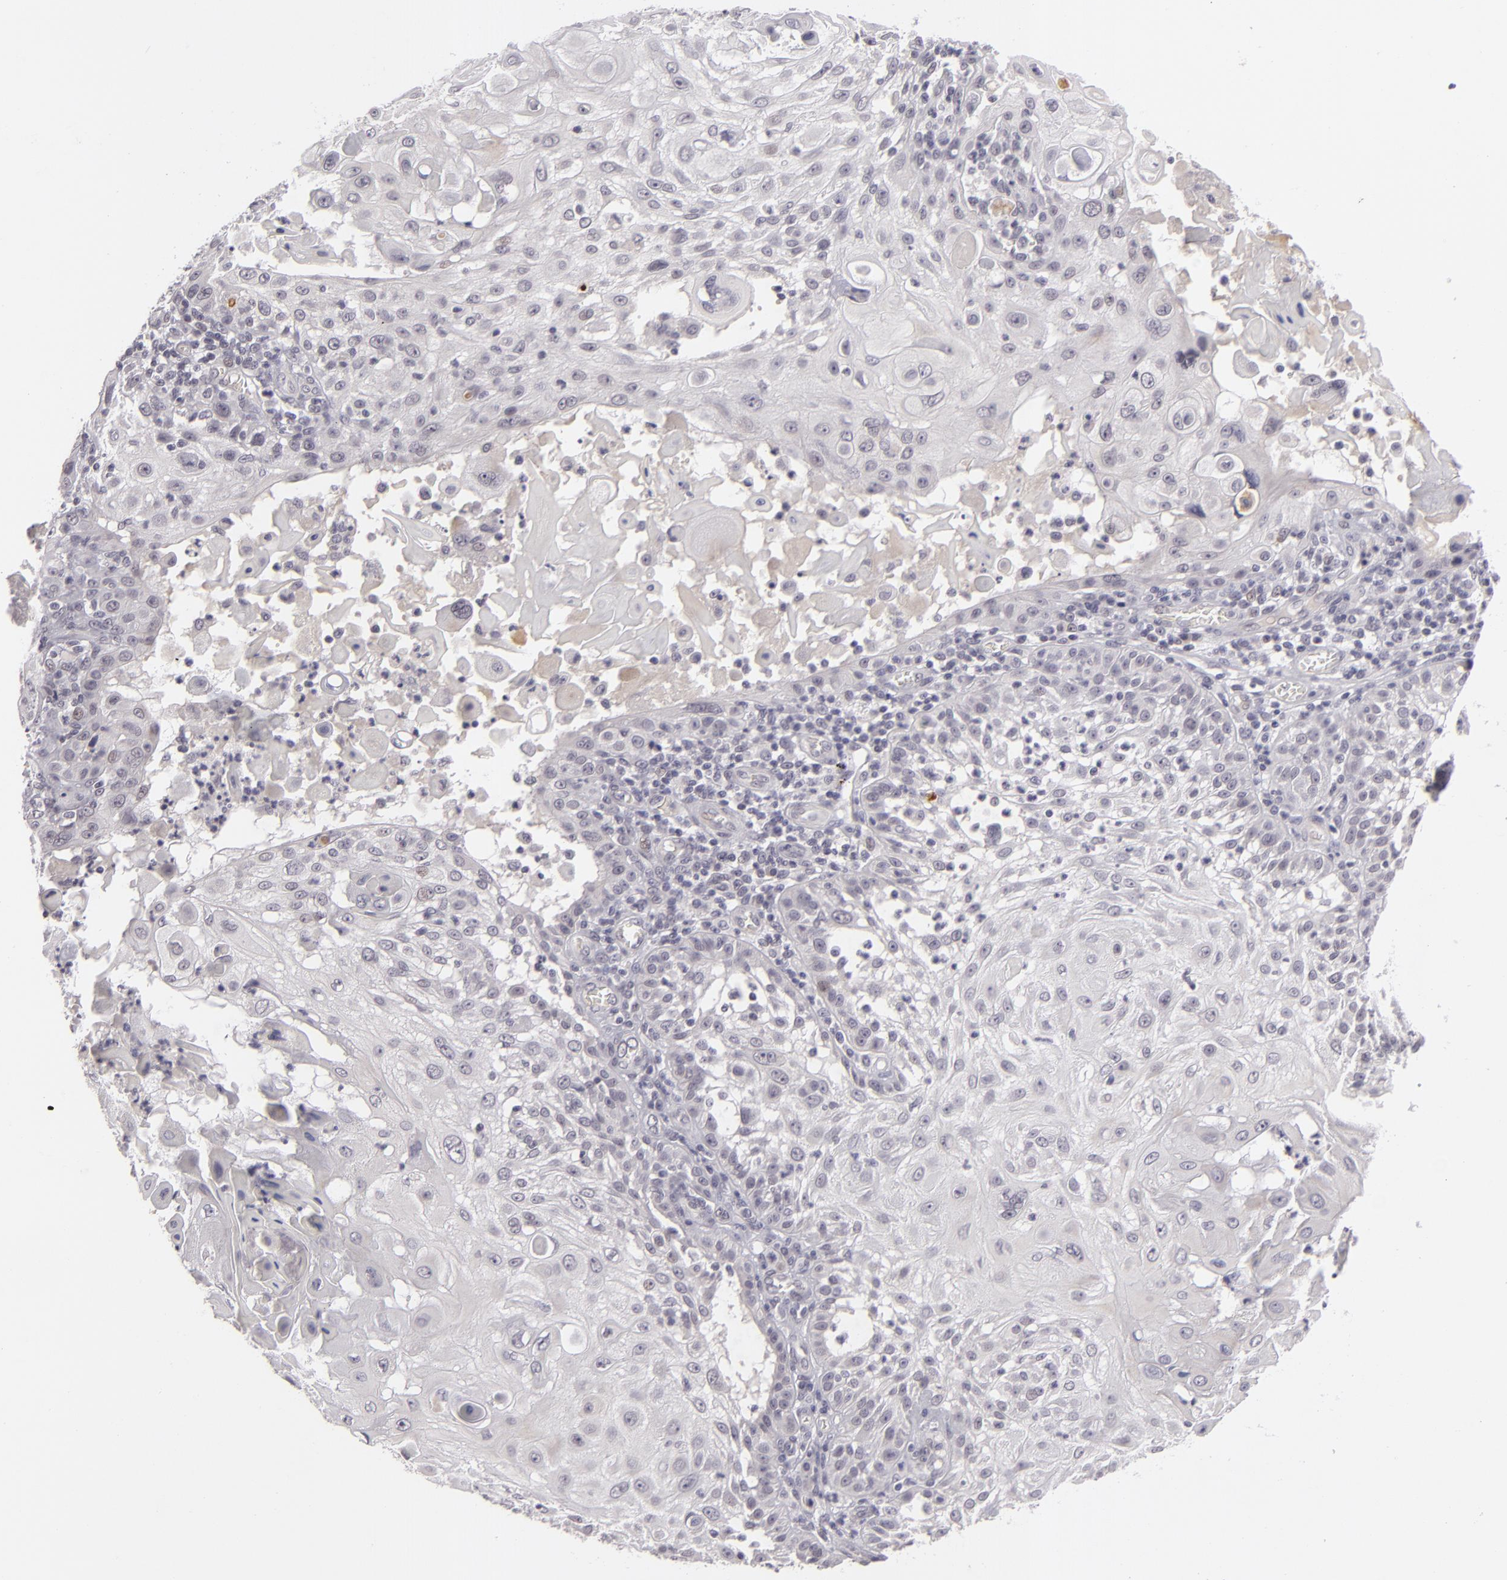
{"staining": {"intensity": "negative", "quantity": "none", "location": "none"}, "tissue": "skin cancer", "cell_type": "Tumor cells", "image_type": "cancer", "snomed": [{"axis": "morphology", "description": "Squamous cell carcinoma, NOS"}, {"axis": "topography", "description": "Skin"}], "caption": "Immunohistochemistry (IHC) of skin squamous cell carcinoma exhibits no expression in tumor cells.", "gene": "ZNF205", "patient": {"sex": "female", "age": 89}}